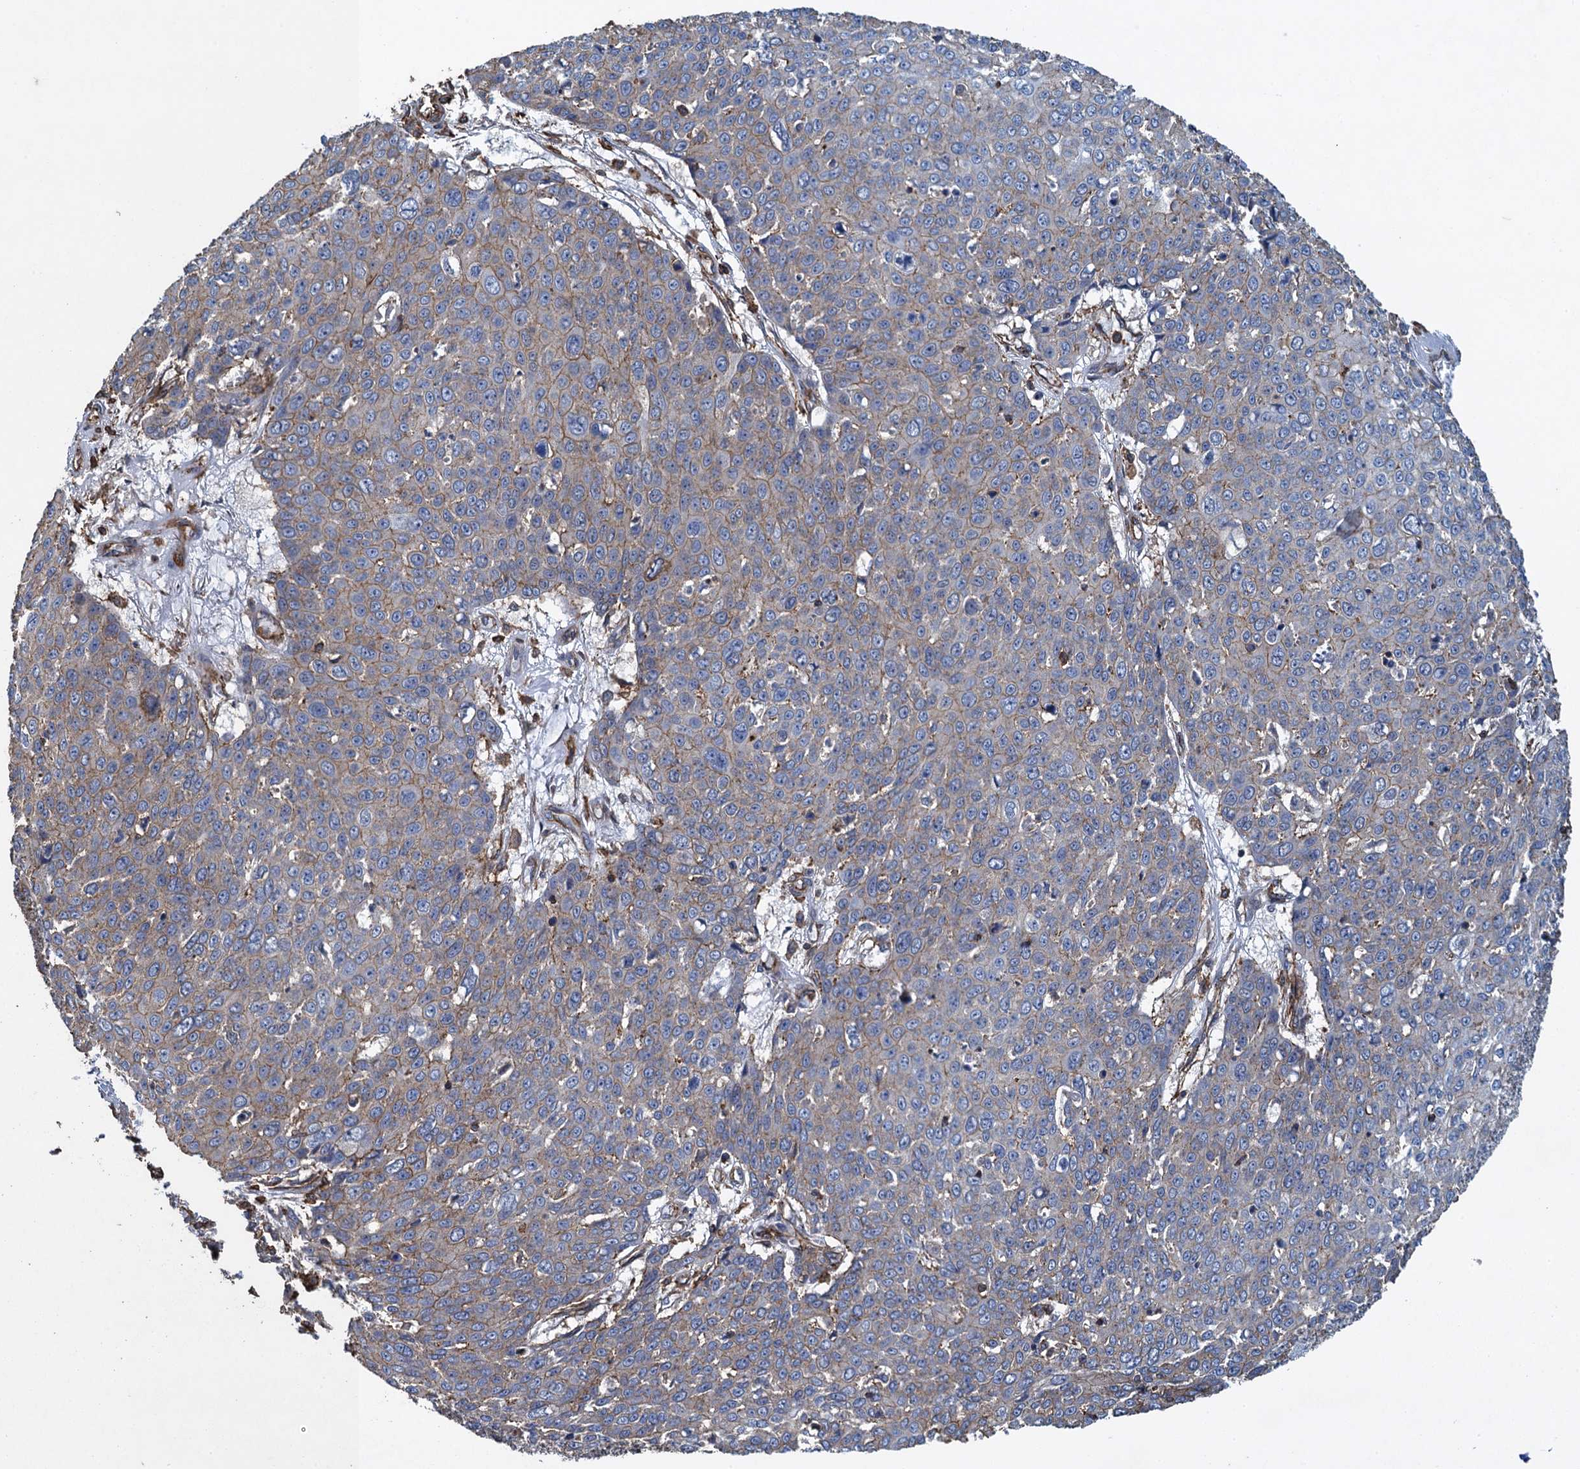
{"staining": {"intensity": "weak", "quantity": "25%-75%", "location": "cytoplasmic/membranous"}, "tissue": "skin cancer", "cell_type": "Tumor cells", "image_type": "cancer", "snomed": [{"axis": "morphology", "description": "Squamous cell carcinoma, NOS"}, {"axis": "topography", "description": "Skin"}], "caption": "Protein staining of skin cancer tissue displays weak cytoplasmic/membranous staining in approximately 25%-75% of tumor cells. The staining is performed using DAB brown chromogen to label protein expression. The nuclei are counter-stained blue using hematoxylin.", "gene": "PROSER2", "patient": {"sex": "male", "age": 71}}